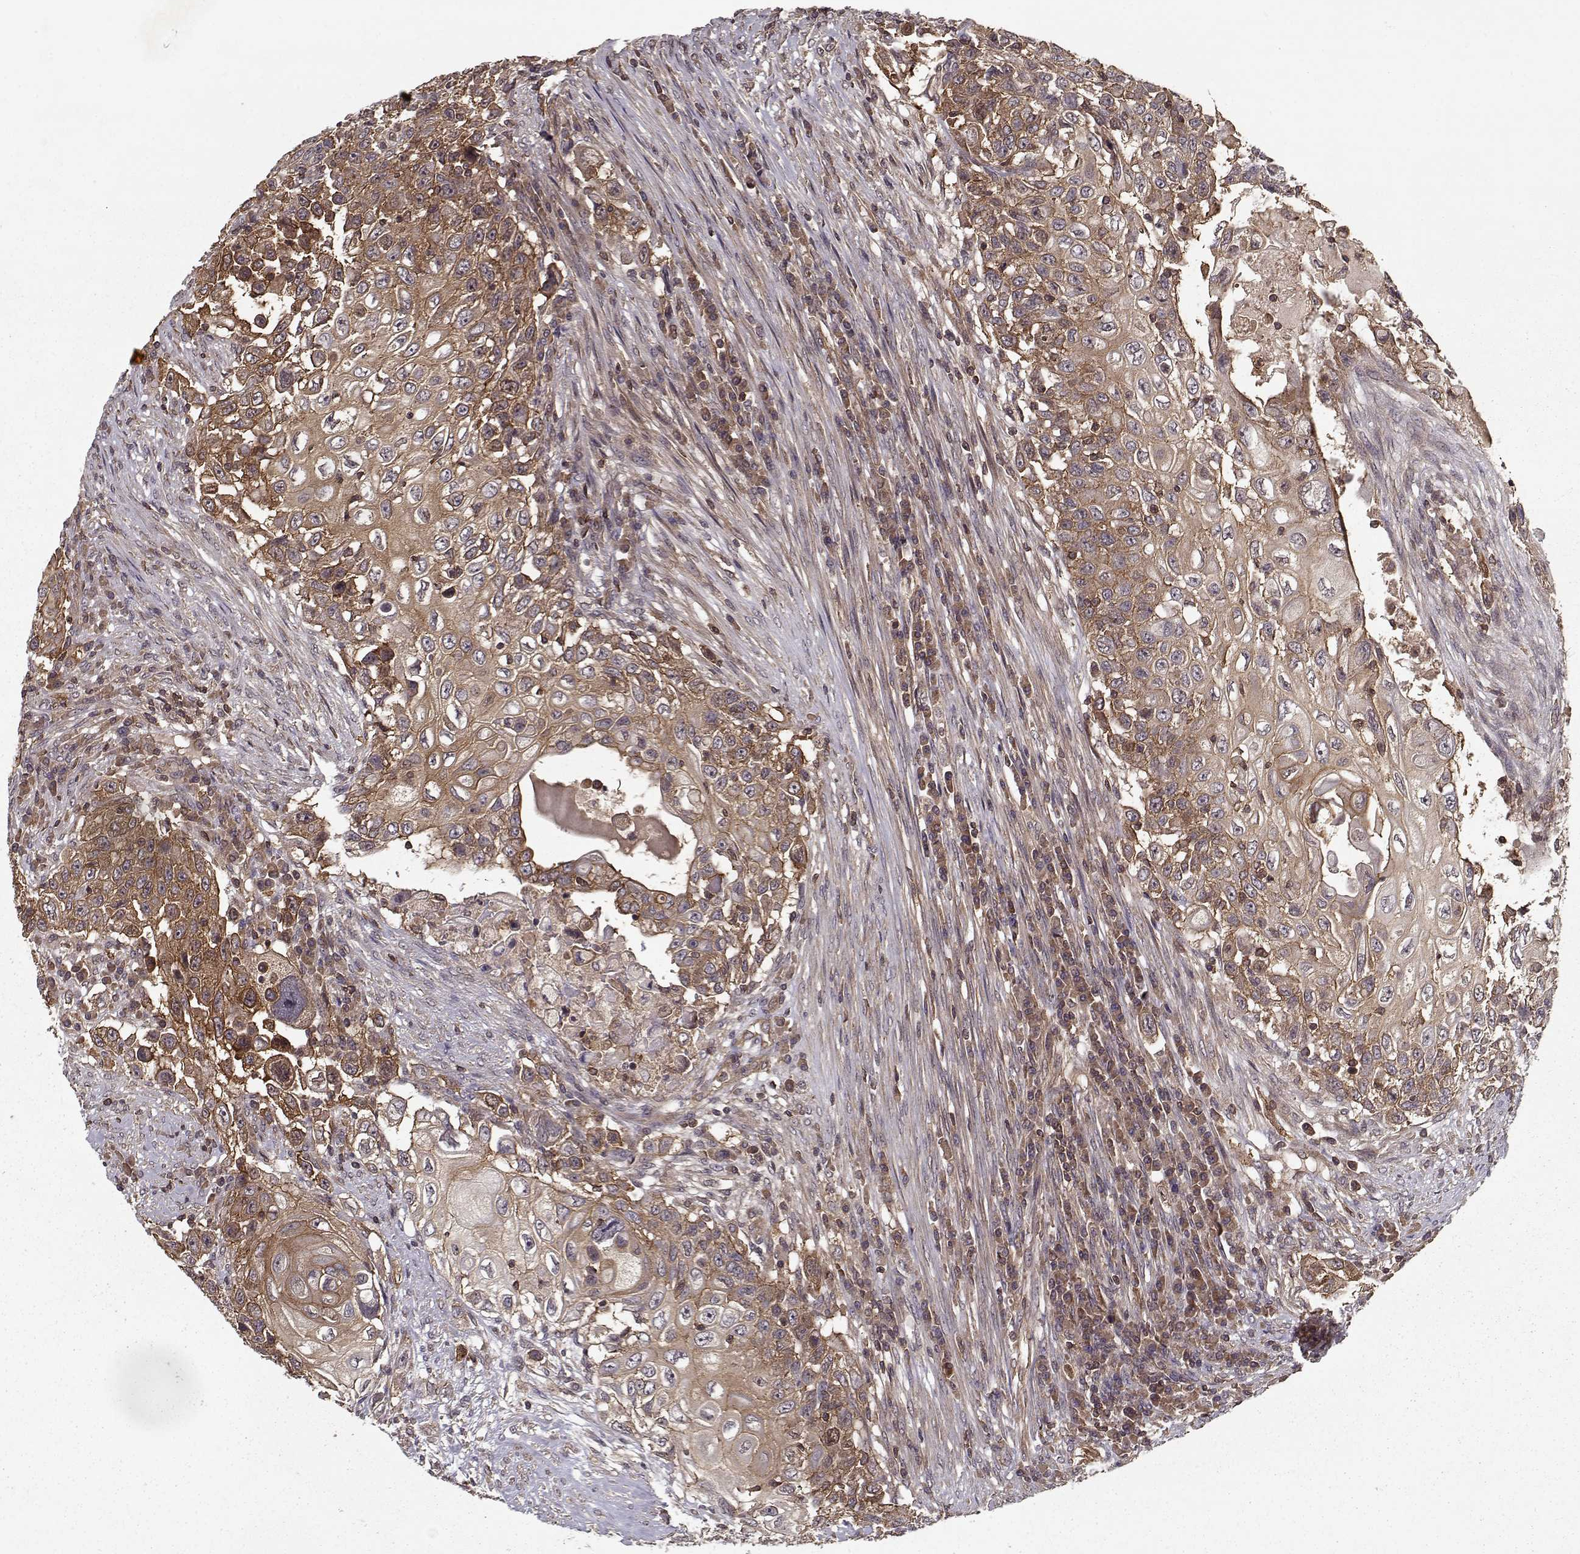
{"staining": {"intensity": "moderate", "quantity": ">75%", "location": "cytoplasmic/membranous"}, "tissue": "urothelial cancer", "cell_type": "Tumor cells", "image_type": "cancer", "snomed": [{"axis": "morphology", "description": "Urothelial carcinoma, High grade"}, {"axis": "topography", "description": "Urinary bladder"}], "caption": "Immunohistochemical staining of human high-grade urothelial carcinoma displays medium levels of moderate cytoplasmic/membranous positivity in approximately >75% of tumor cells. The protein is stained brown, and the nuclei are stained in blue (DAB IHC with brightfield microscopy, high magnification).", "gene": "PPP1R12A", "patient": {"sex": "female", "age": 56}}